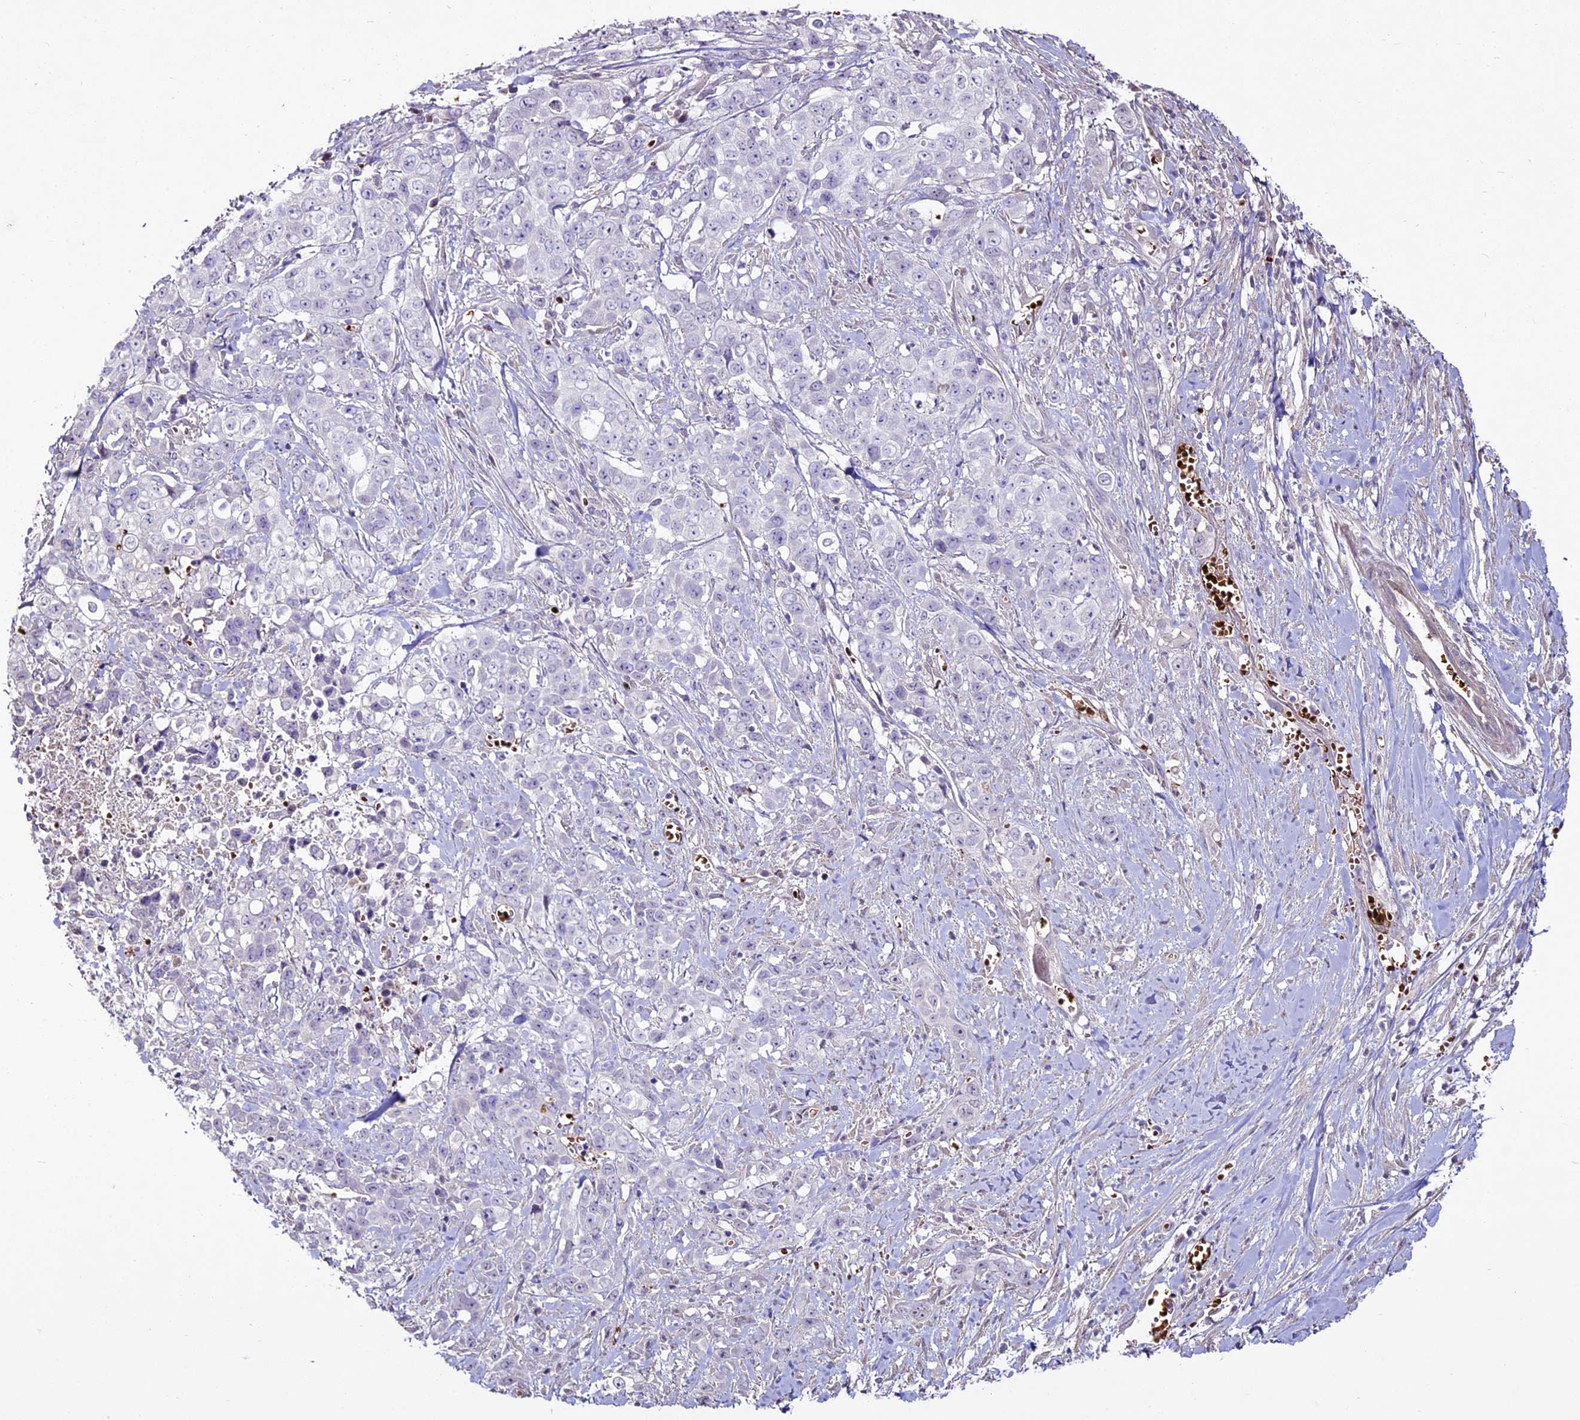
{"staining": {"intensity": "negative", "quantity": "none", "location": "none"}, "tissue": "stomach cancer", "cell_type": "Tumor cells", "image_type": "cancer", "snomed": [{"axis": "morphology", "description": "Adenocarcinoma, NOS"}, {"axis": "topography", "description": "Stomach, upper"}], "caption": "A histopathology image of human adenocarcinoma (stomach) is negative for staining in tumor cells.", "gene": "SUSD3", "patient": {"sex": "male", "age": 62}}